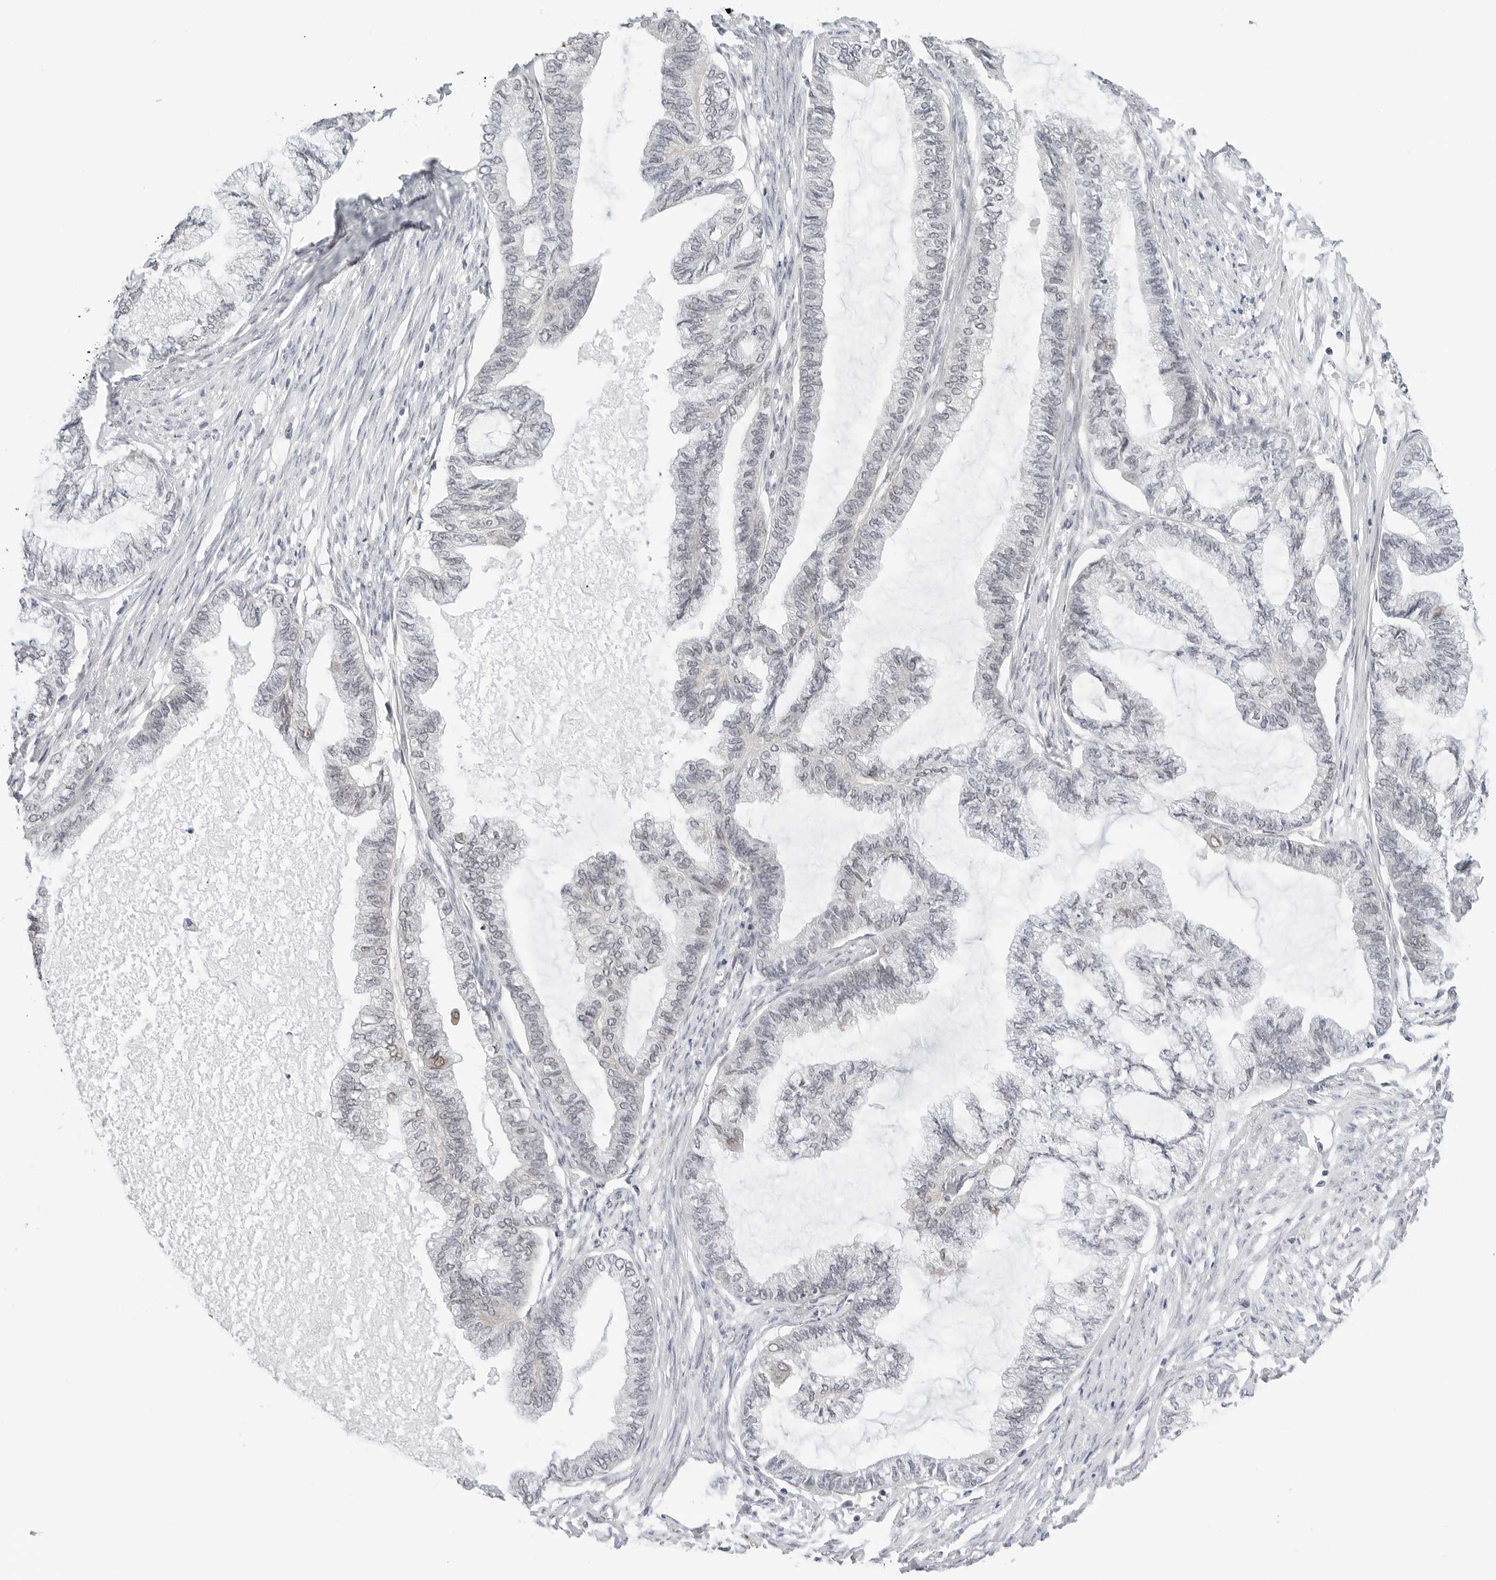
{"staining": {"intensity": "negative", "quantity": "none", "location": "none"}, "tissue": "endometrial cancer", "cell_type": "Tumor cells", "image_type": "cancer", "snomed": [{"axis": "morphology", "description": "Adenocarcinoma, NOS"}, {"axis": "topography", "description": "Endometrium"}], "caption": "Tumor cells show no significant protein positivity in adenocarcinoma (endometrial). Nuclei are stained in blue.", "gene": "TSEN2", "patient": {"sex": "female", "age": 86}}